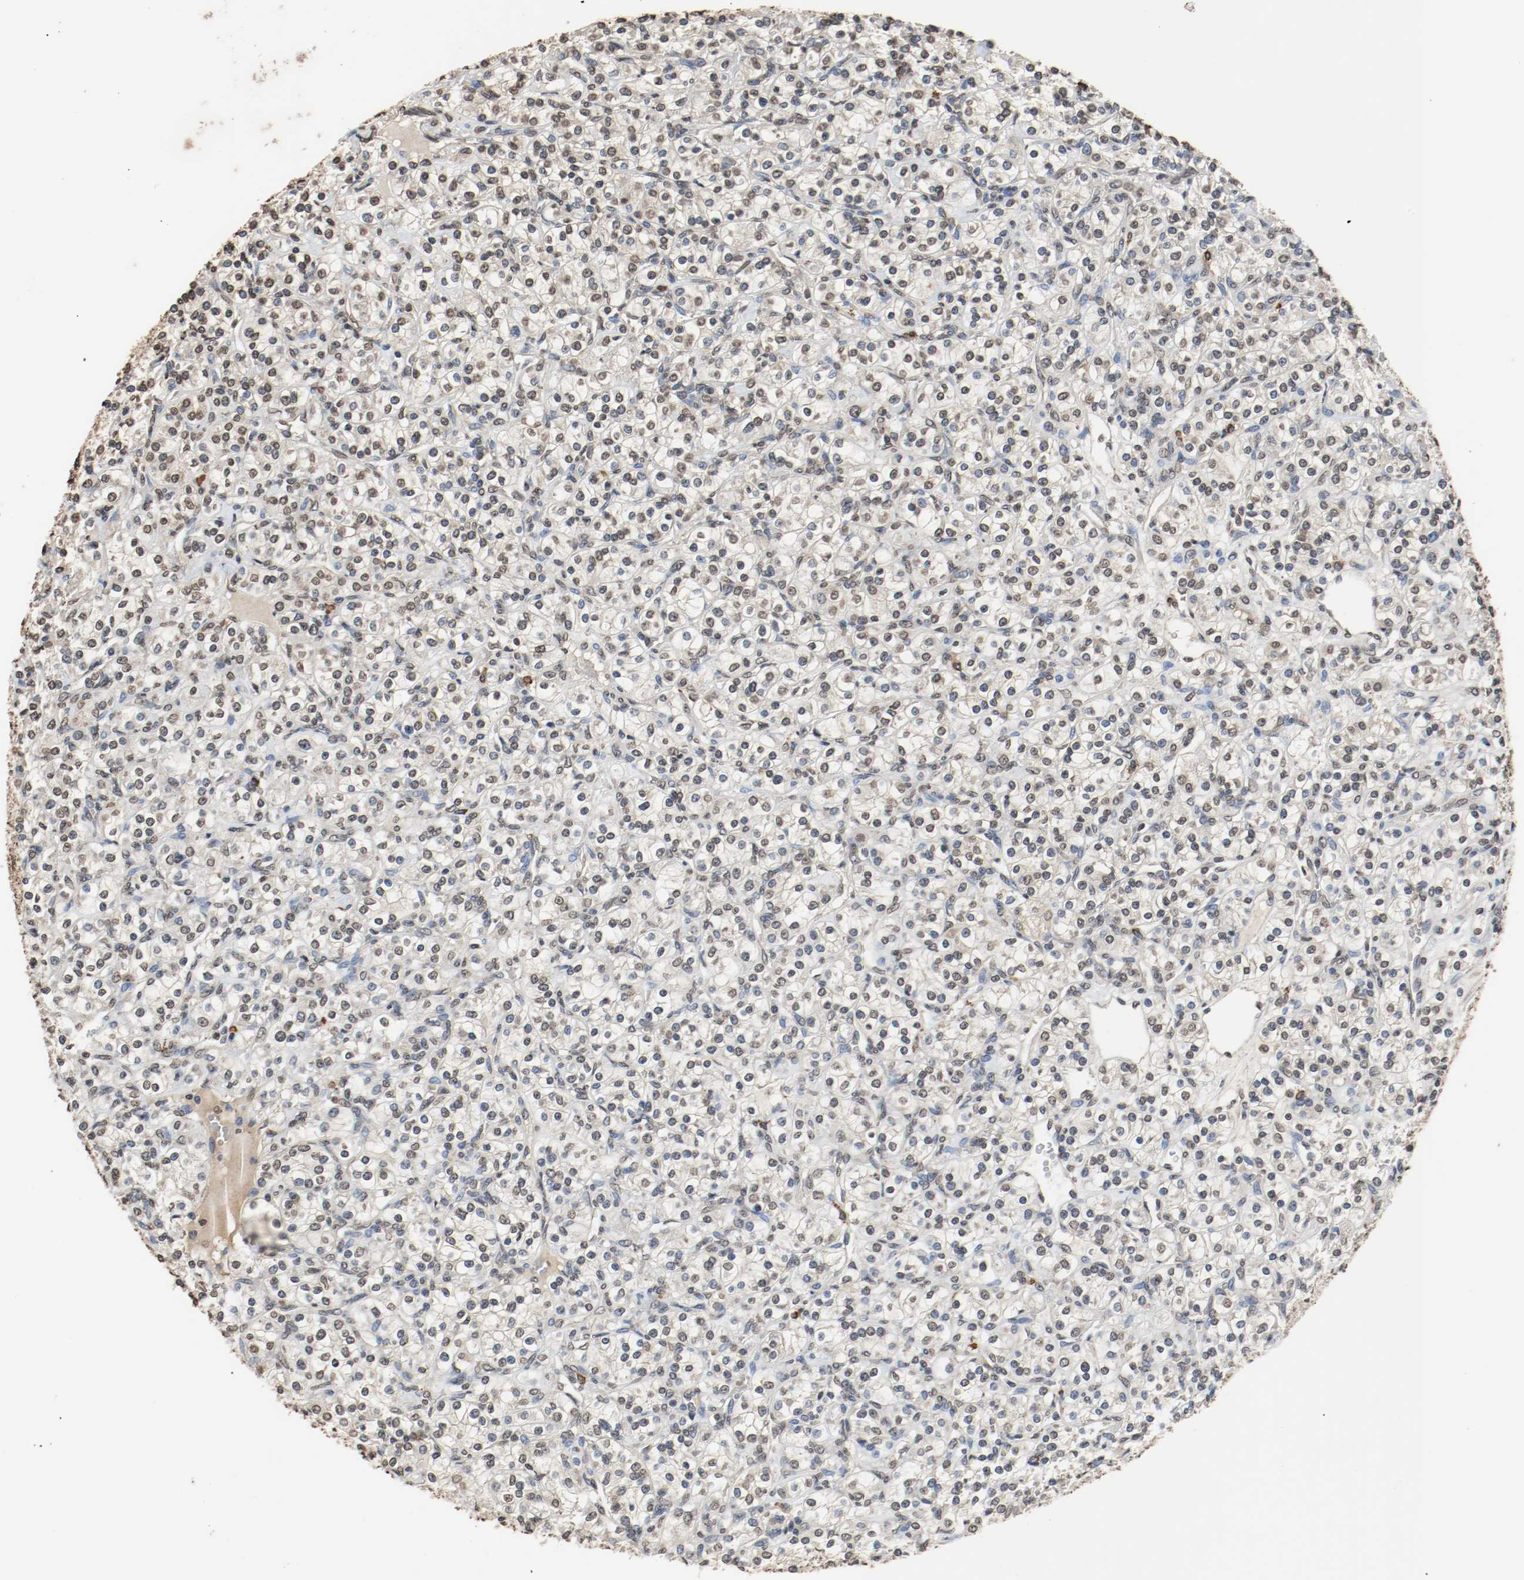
{"staining": {"intensity": "weak", "quantity": "<25%", "location": "nuclear"}, "tissue": "renal cancer", "cell_type": "Tumor cells", "image_type": "cancer", "snomed": [{"axis": "morphology", "description": "Adenocarcinoma, NOS"}, {"axis": "topography", "description": "Kidney"}], "caption": "Renal cancer was stained to show a protein in brown. There is no significant positivity in tumor cells. (DAB immunohistochemistry (IHC) with hematoxylin counter stain).", "gene": "RTN4", "patient": {"sex": "male", "age": 77}}